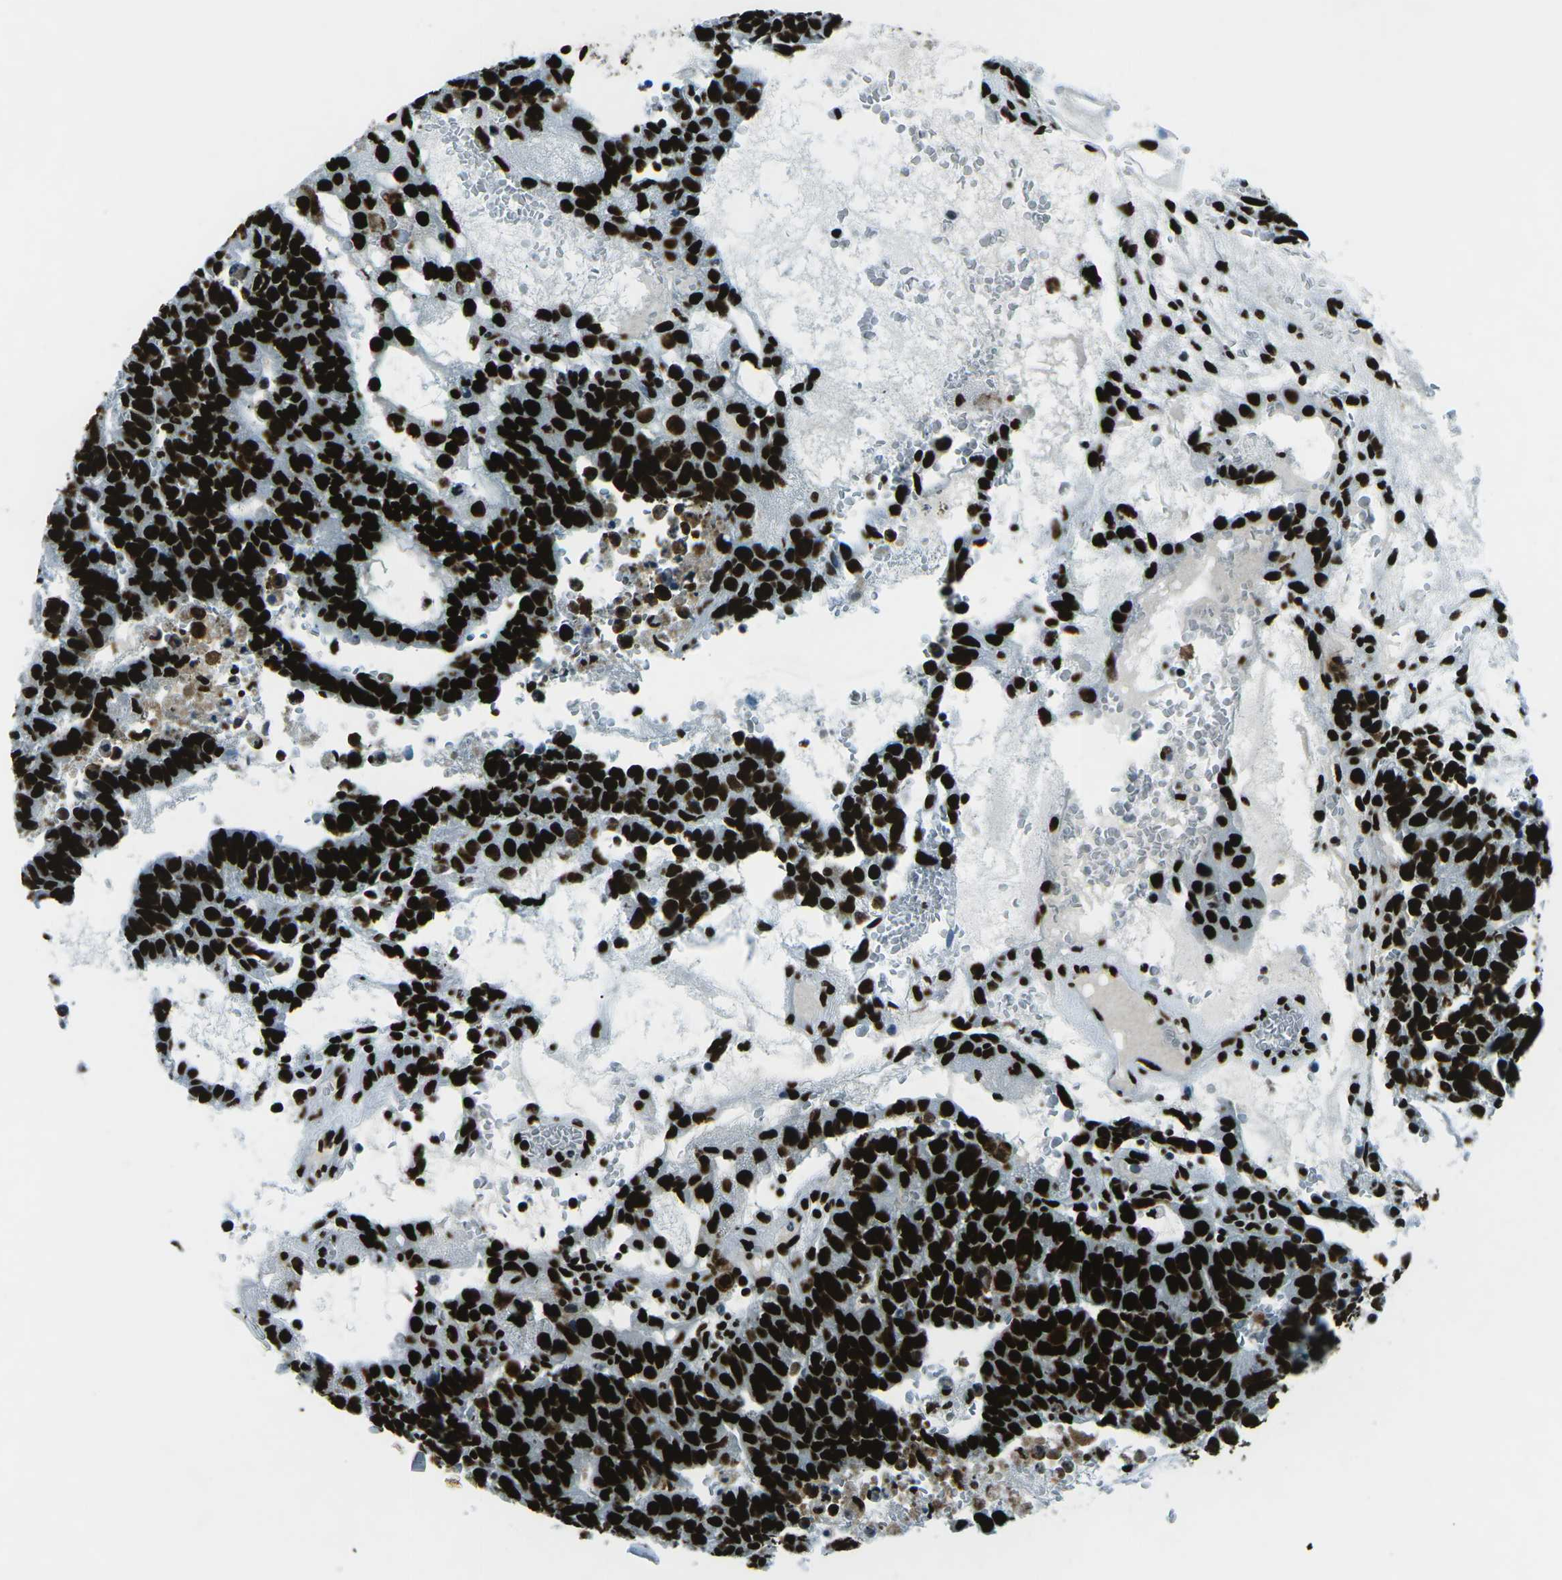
{"staining": {"intensity": "strong", "quantity": ">75%", "location": "nuclear"}, "tissue": "testis cancer", "cell_type": "Tumor cells", "image_type": "cancer", "snomed": [{"axis": "morphology", "description": "Seminoma, NOS"}, {"axis": "morphology", "description": "Carcinoma, Embryonal, NOS"}, {"axis": "topography", "description": "Testis"}], "caption": "Immunohistochemistry of human testis cancer (embryonal carcinoma) reveals high levels of strong nuclear expression in about >75% of tumor cells. (brown staining indicates protein expression, while blue staining denotes nuclei).", "gene": "HNRNPL", "patient": {"sex": "male", "age": 52}}